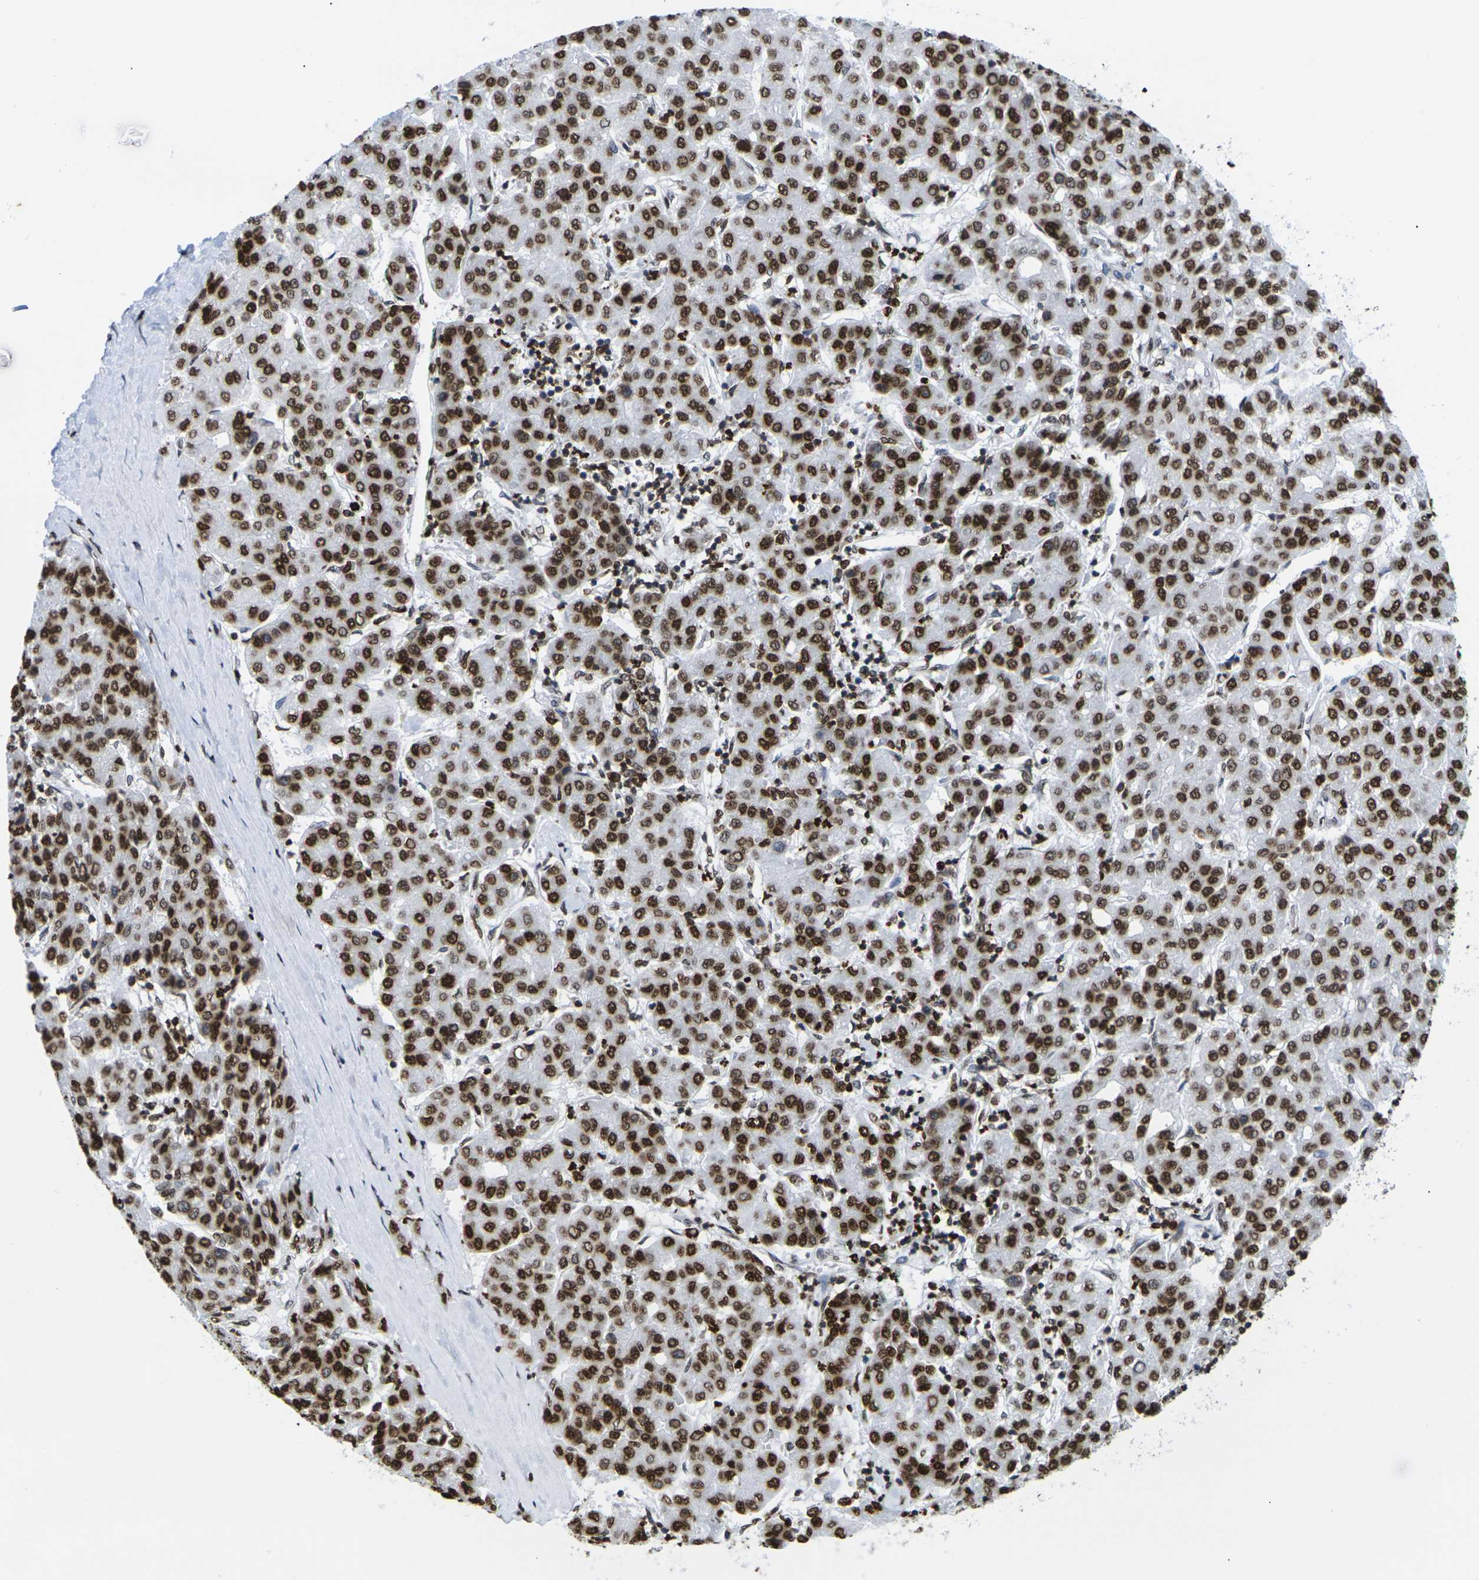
{"staining": {"intensity": "strong", "quantity": ">75%", "location": "cytoplasmic/membranous,nuclear"}, "tissue": "liver cancer", "cell_type": "Tumor cells", "image_type": "cancer", "snomed": [{"axis": "morphology", "description": "Carcinoma, Hepatocellular, NOS"}, {"axis": "topography", "description": "Liver"}], "caption": "A photomicrograph of human liver cancer stained for a protein displays strong cytoplasmic/membranous and nuclear brown staining in tumor cells. (Stains: DAB in brown, nuclei in blue, Microscopy: brightfield microscopy at high magnification).", "gene": "H2AC21", "patient": {"sex": "male", "age": 65}}